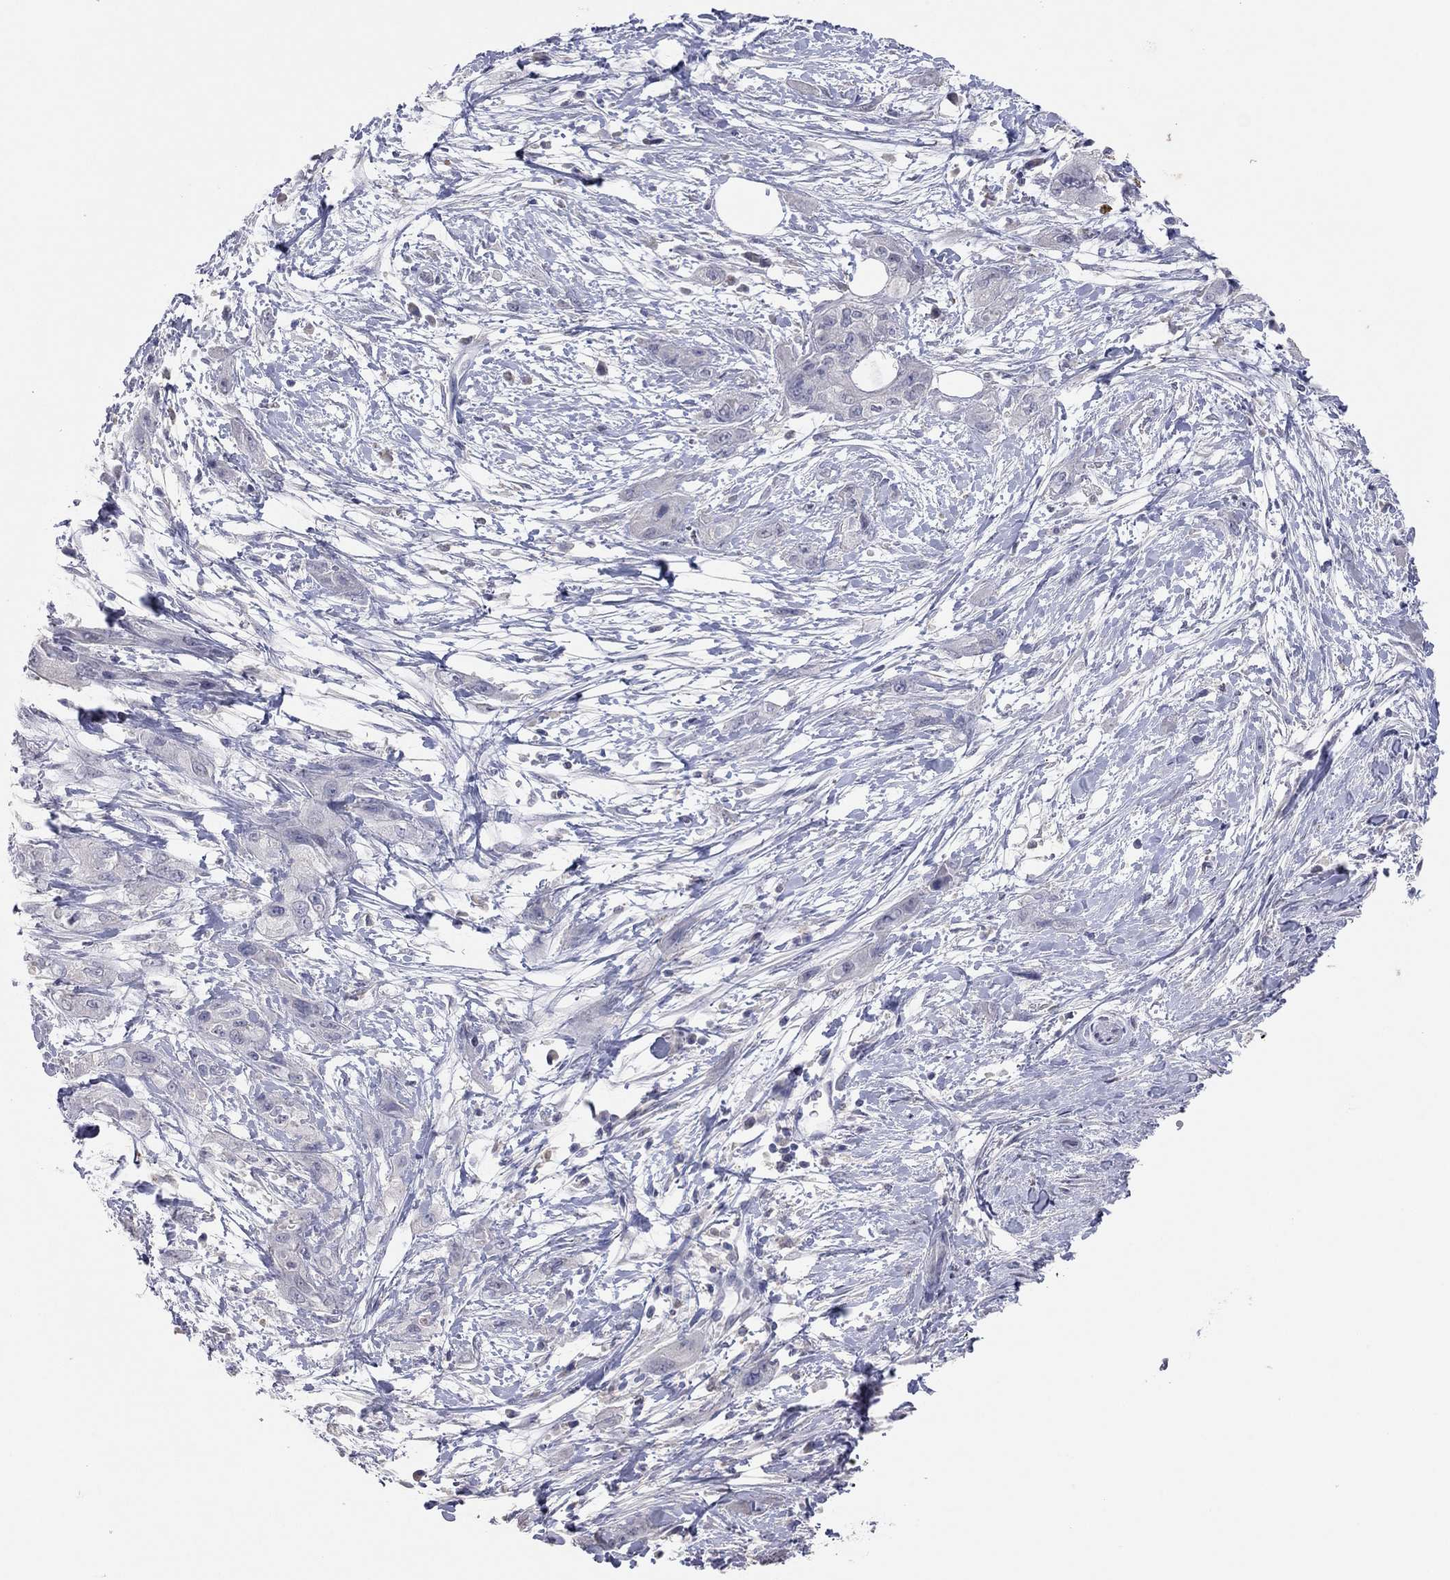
{"staining": {"intensity": "negative", "quantity": "none", "location": "none"}, "tissue": "pancreatic cancer", "cell_type": "Tumor cells", "image_type": "cancer", "snomed": [{"axis": "morphology", "description": "Adenocarcinoma, NOS"}, {"axis": "topography", "description": "Pancreas"}], "caption": "IHC of human pancreatic cancer demonstrates no positivity in tumor cells.", "gene": "MMP13", "patient": {"sex": "male", "age": 72}}